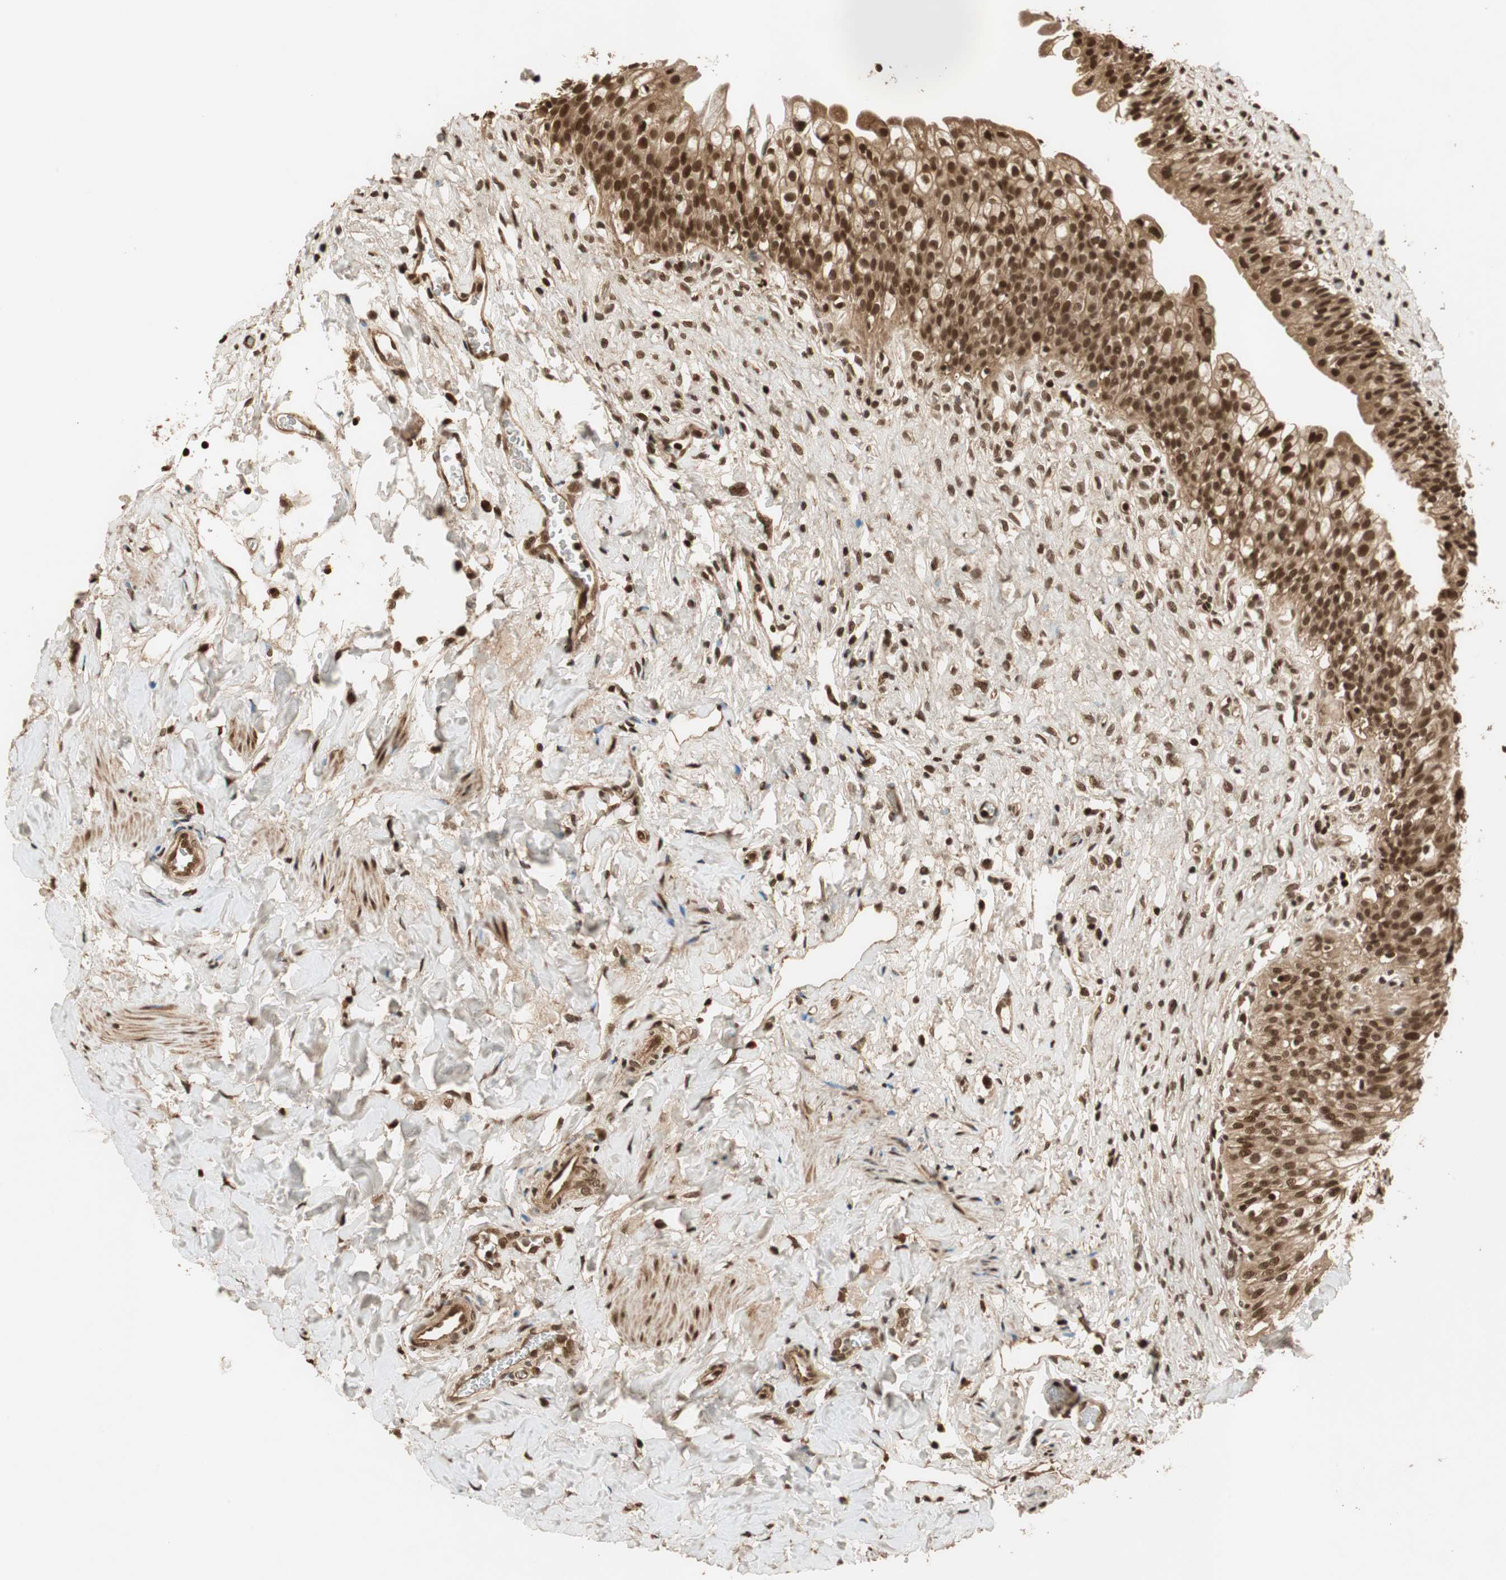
{"staining": {"intensity": "strong", "quantity": ">75%", "location": "cytoplasmic/membranous,nuclear"}, "tissue": "urinary bladder", "cell_type": "Urothelial cells", "image_type": "normal", "snomed": [{"axis": "morphology", "description": "Normal tissue, NOS"}, {"axis": "morphology", "description": "Inflammation, NOS"}, {"axis": "topography", "description": "Urinary bladder"}], "caption": "This histopathology image shows immunohistochemistry staining of normal human urinary bladder, with high strong cytoplasmic/membranous,nuclear positivity in approximately >75% of urothelial cells.", "gene": "RPA3", "patient": {"sex": "female", "age": 80}}